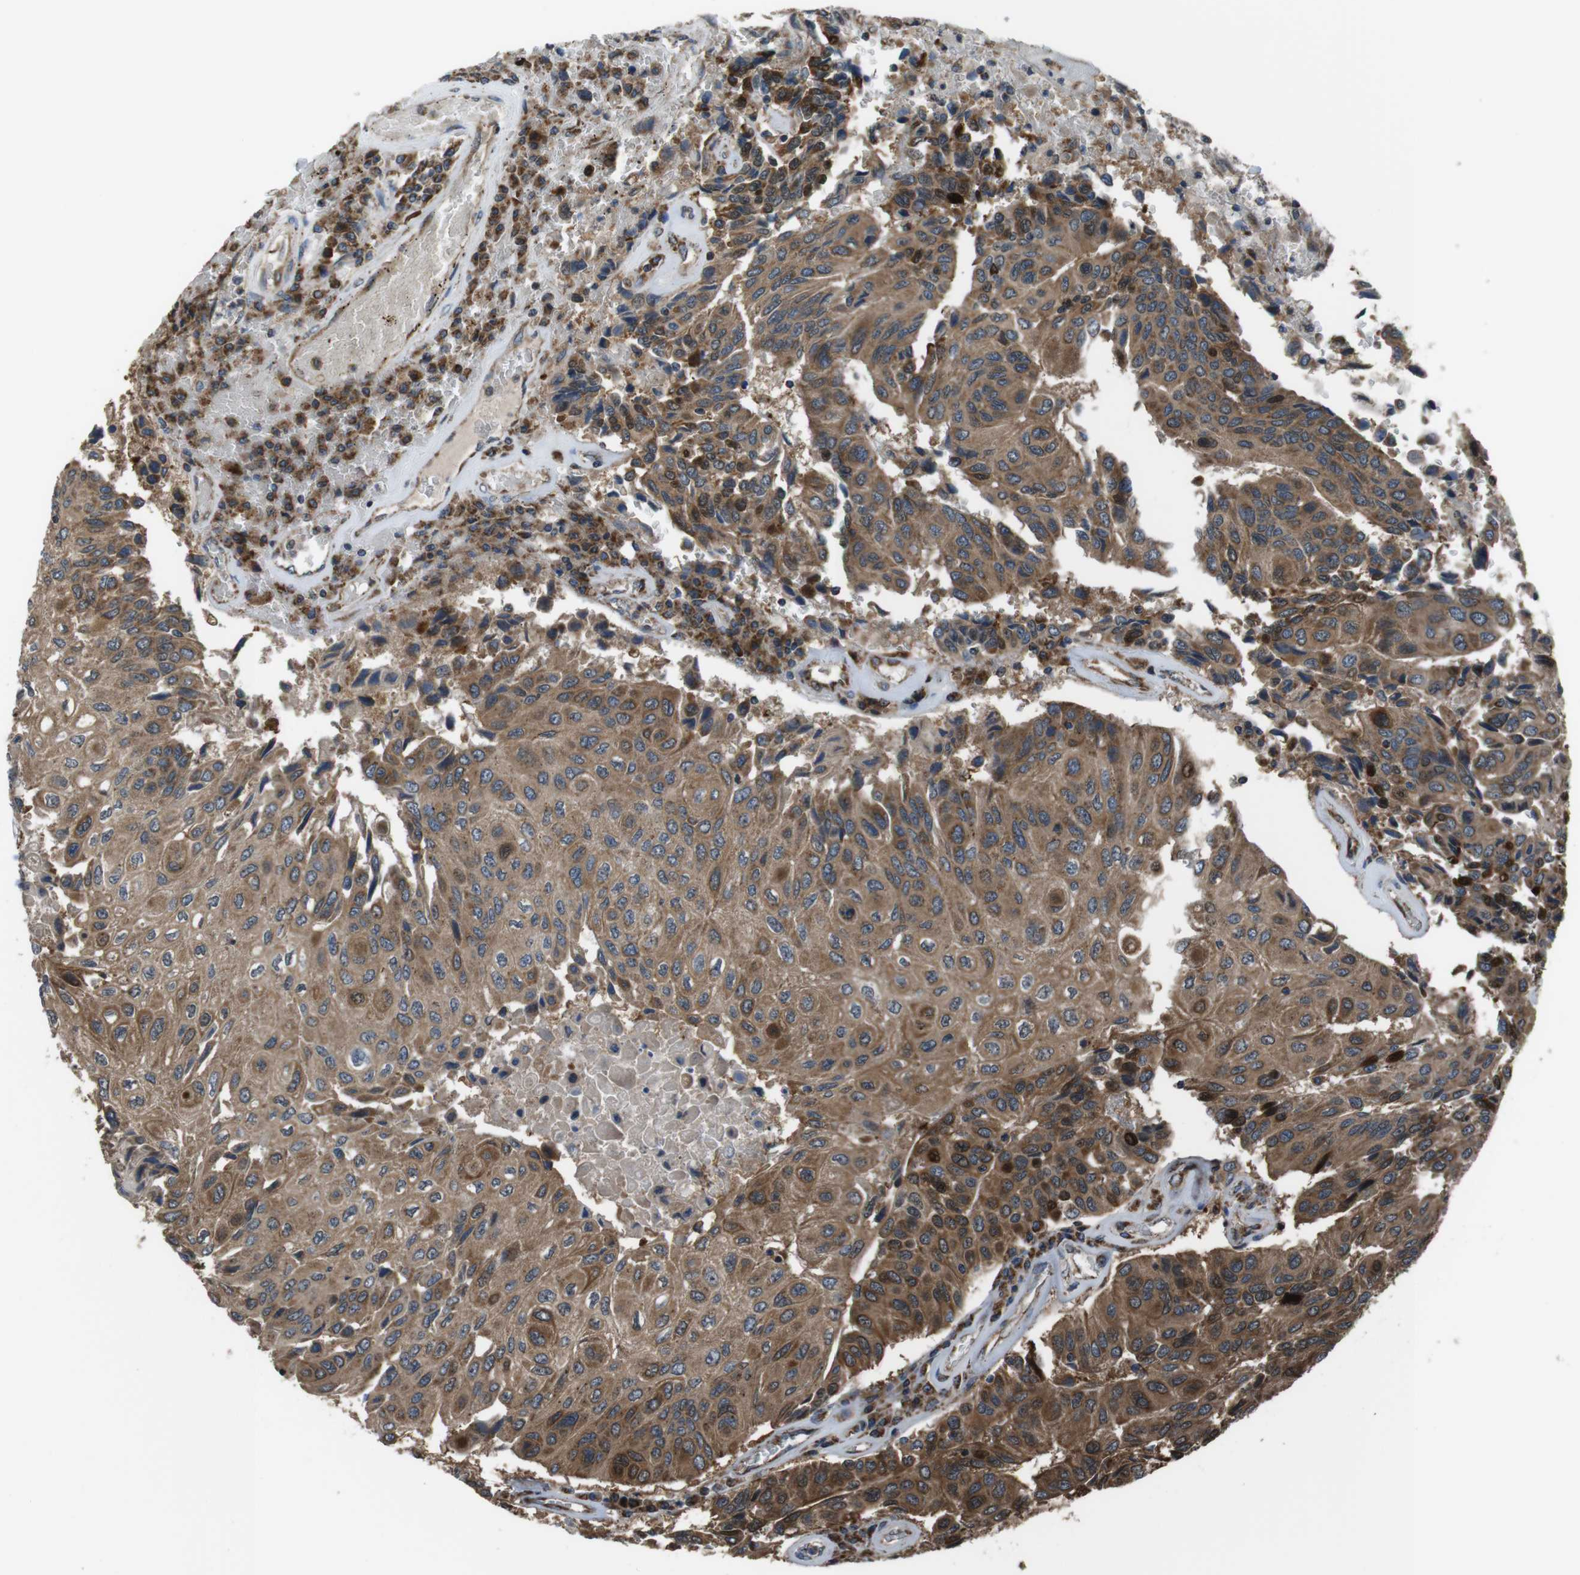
{"staining": {"intensity": "moderate", "quantity": ">75%", "location": "cytoplasmic/membranous"}, "tissue": "urothelial cancer", "cell_type": "Tumor cells", "image_type": "cancer", "snomed": [{"axis": "morphology", "description": "Urothelial carcinoma, High grade"}, {"axis": "topography", "description": "Urinary bladder"}], "caption": "Protein expression analysis of high-grade urothelial carcinoma demonstrates moderate cytoplasmic/membranous positivity in about >75% of tumor cells.", "gene": "GIMAP8", "patient": {"sex": "female", "age": 85}}